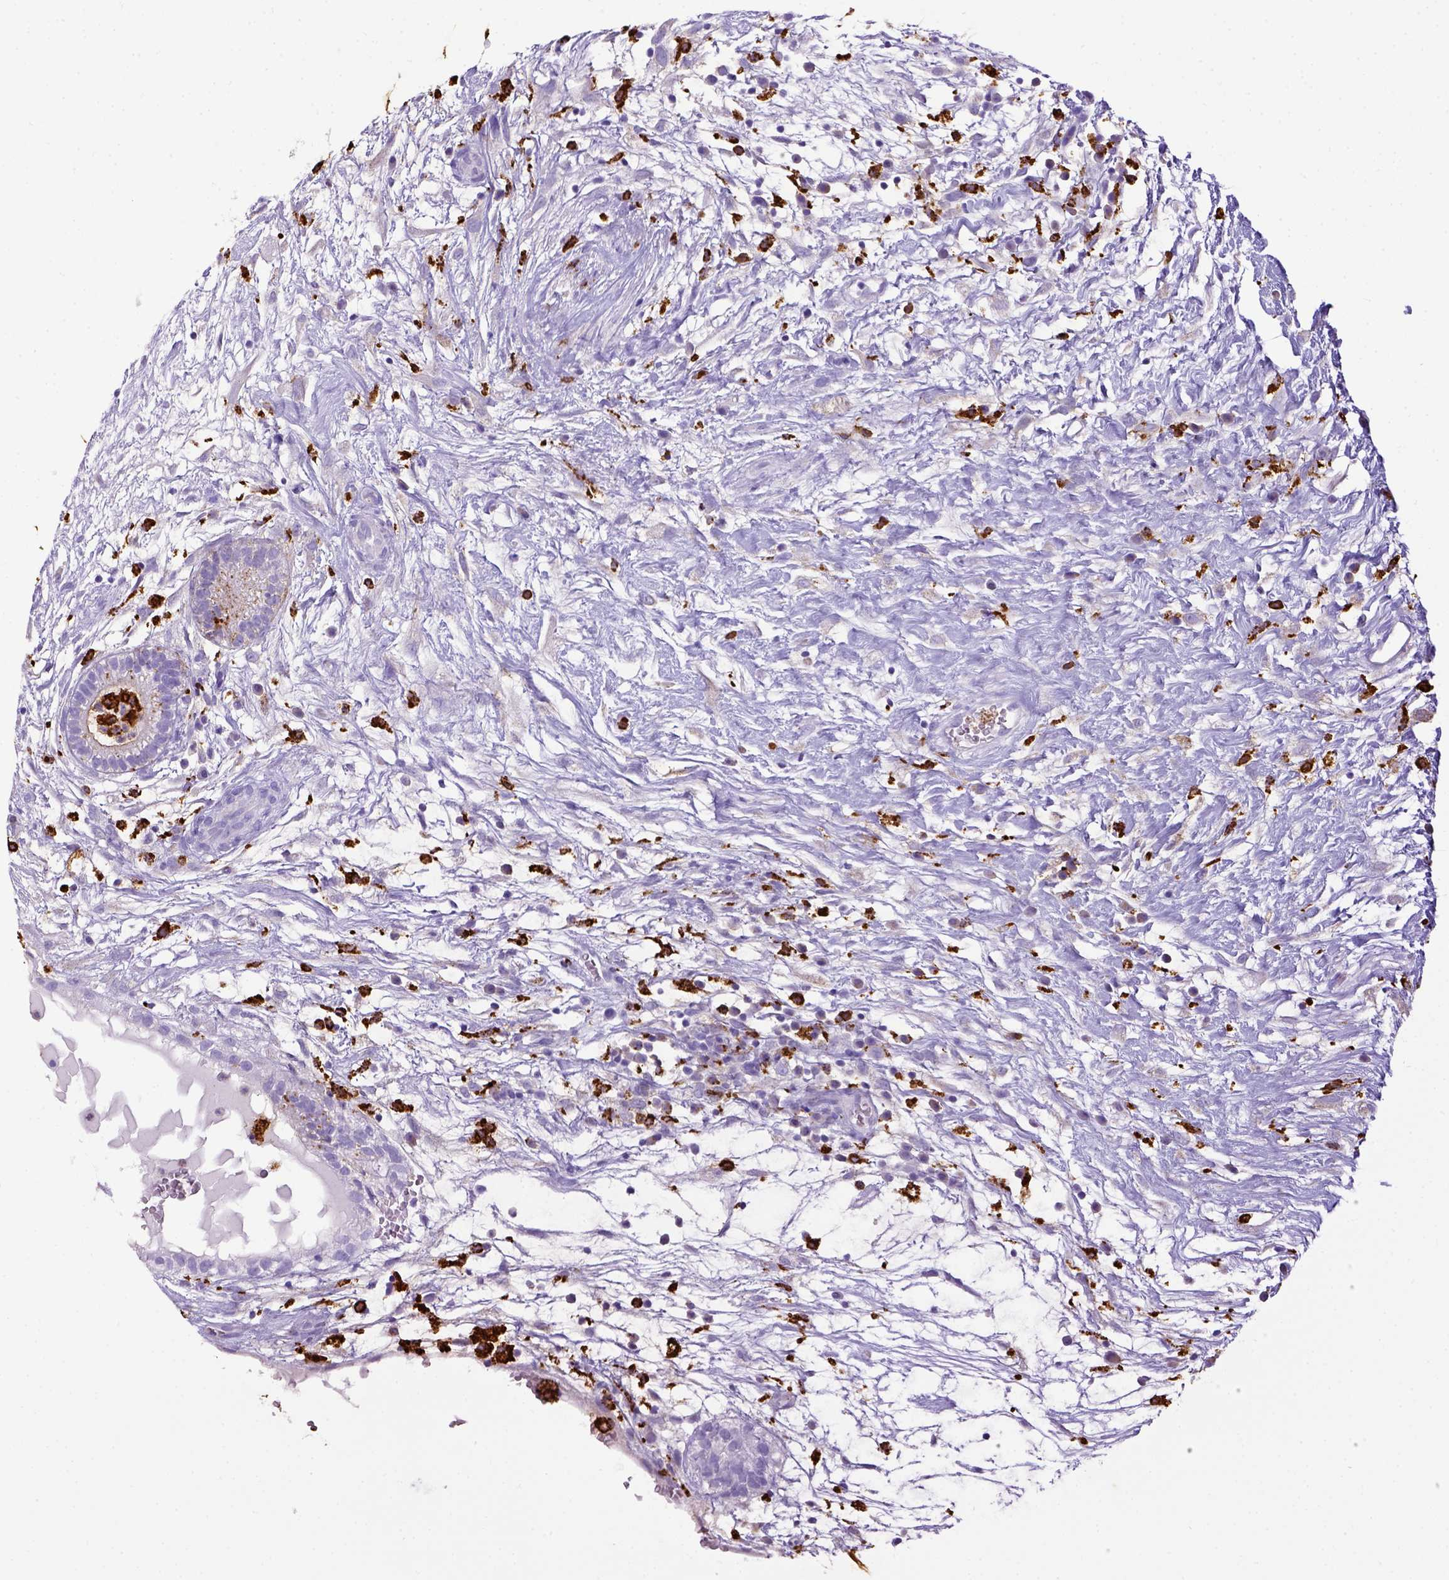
{"staining": {"intensity": "negative", "quantity": "none", "location": "none"}, "tissue": "testis cancer", "cell_type": "Tumor cells", "image_type": "cancer", "snomed": [{"axis": "morphology", "description": "Normal tissue, NOS"}, {"axis": "morphology", "description": "Carcinoma, Embryonal, NOS"}, {"axis": "topography", "description": "Testis"}], "caption": "This is a histopathology image of immunohistochemistry staining of testis cancer (embryonal carcinoma), which shows no expression in tumor cells.", "gene": "CD68", "patient": {"sex": "male", "age": 32}}